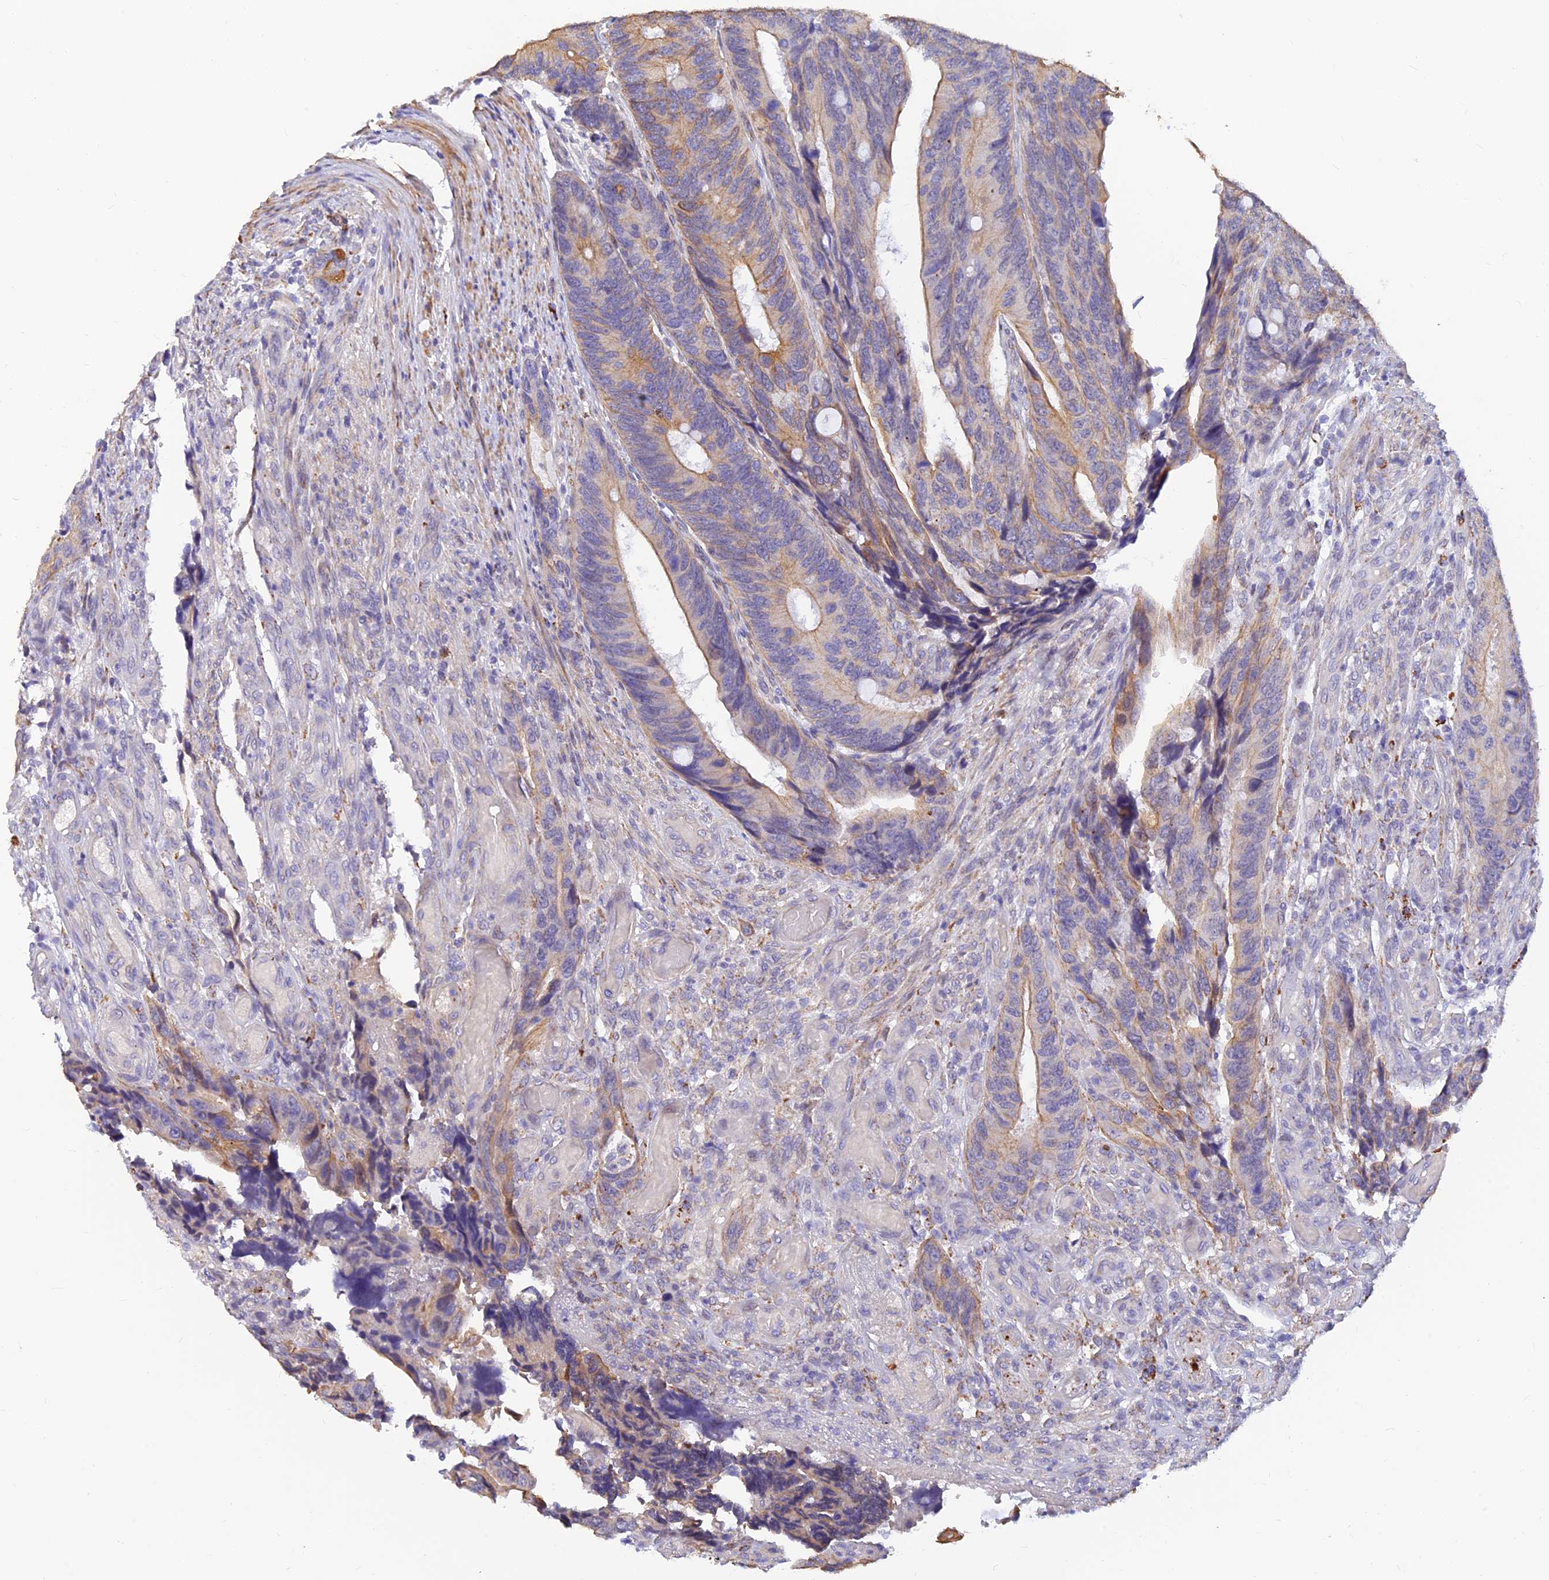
{"staining": {"intensity": "moderate", "quantity": "<25%", "location": "cytoplasmic/membranous"}, "tissue": "colorectal cancer", "cell_type": "Tumor cells", "image_type": "cancer", "snomed": [{"axis": "morphology", "description": "Adenocarcinoma, NOS"}, {"axis": "topography", "description": "Colon"}], "caption": "Adenocarcinoma (colorectal) stained with DAB immunohistochemistry (IHC) displays low levels of moderate cytoplasmic/membranous positivity in about <25% of tumor cells.", "gene": "ALDH1L2", "patient": {"sex": "male", "age": 87}}